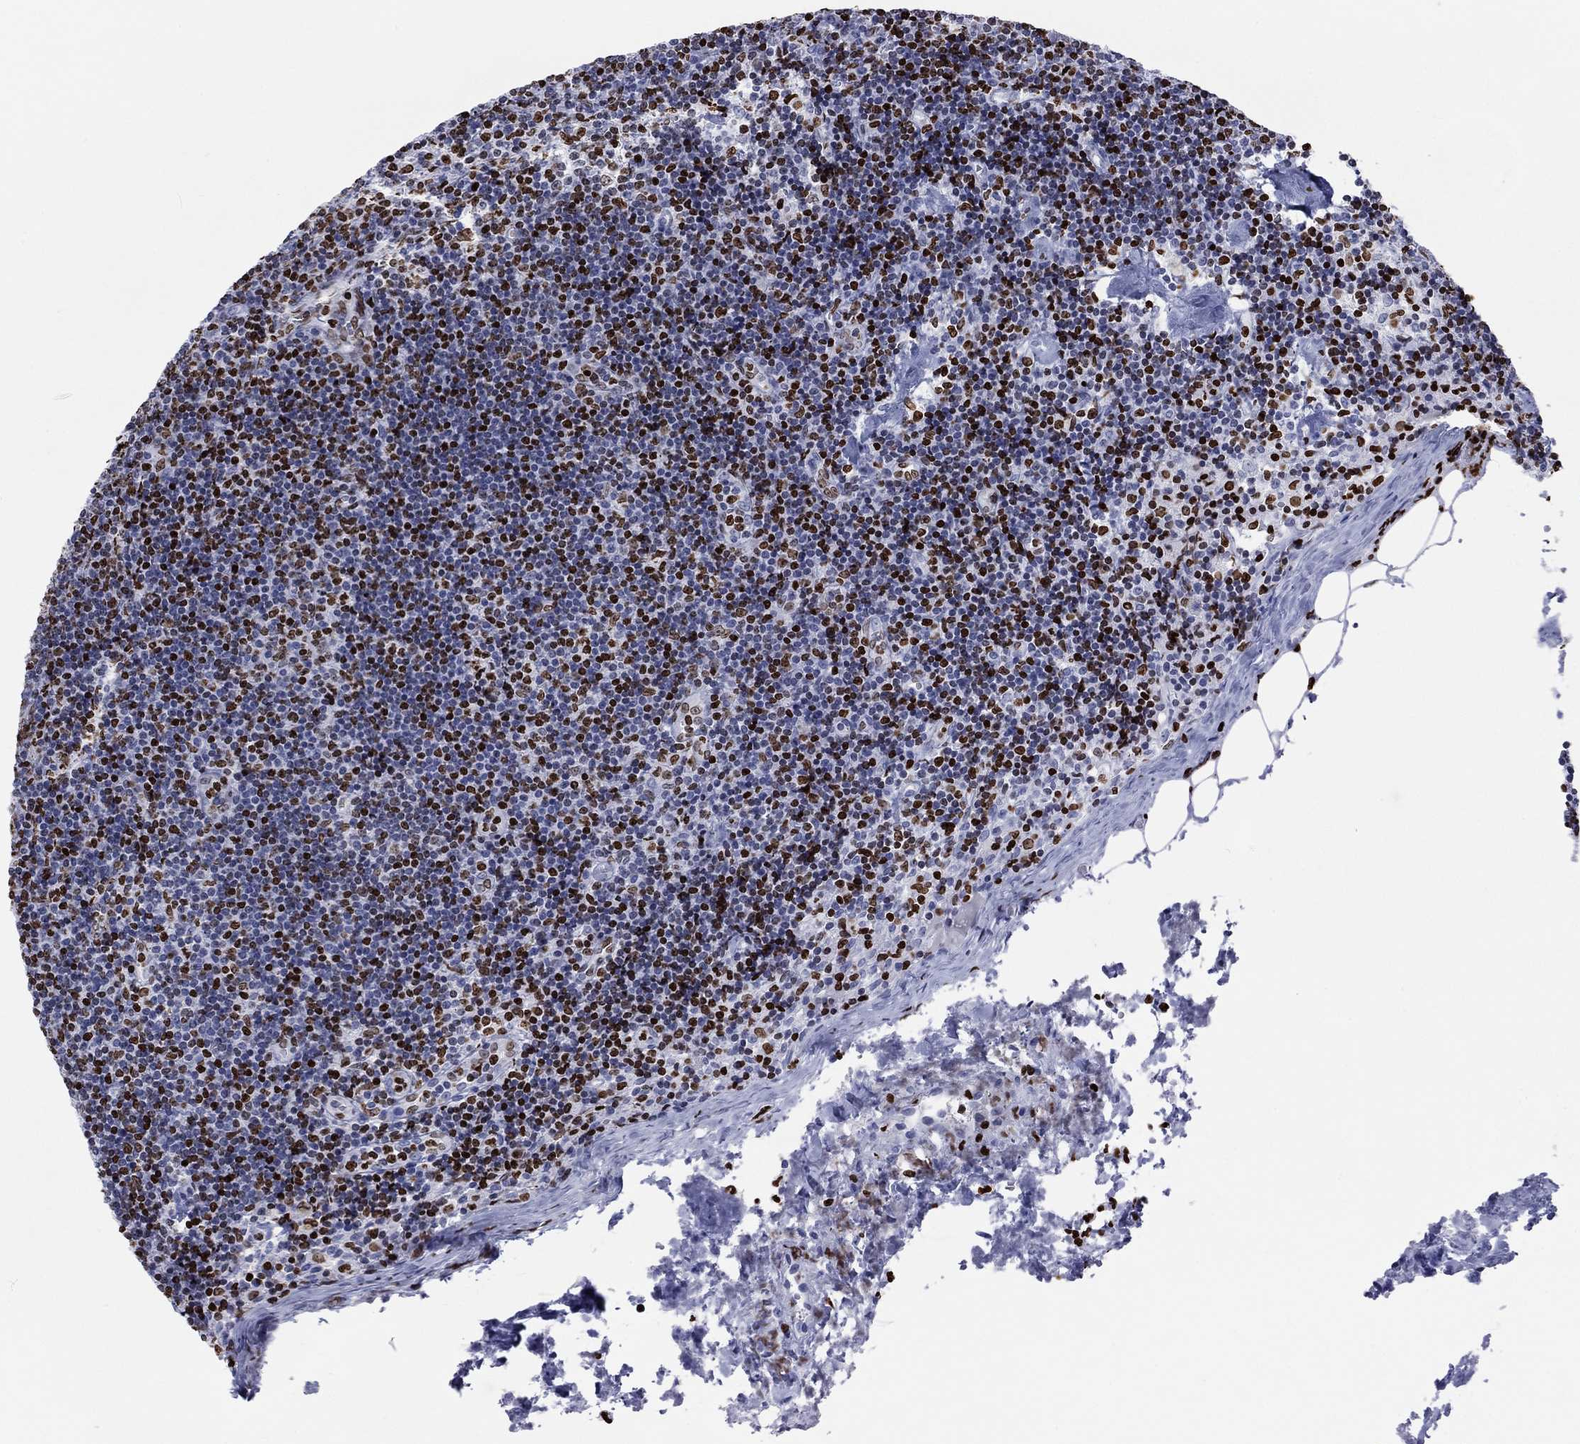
{"staining": {"intensity": "negative", "quantity": "none", "location": "none"}, "tissue": "lymph node", "cell_type": "Germinal center cells", "image_type": "normal", "snomed": [{"axis": "morphology", "description": "Normal tissue, NOS"}, {"axis": "topography", "description": "Lymph node"}], "caption": "High power microscopy photomicrograph of an immunohistochemistry (IHC) histopathology image of benign lymph node, revealing no significant positivity in germinal center cells. (Brightfield microscopy of DAB IHC at high magnification).", "gene": "H1", "patient": {"sex": "female", "age": 51}}